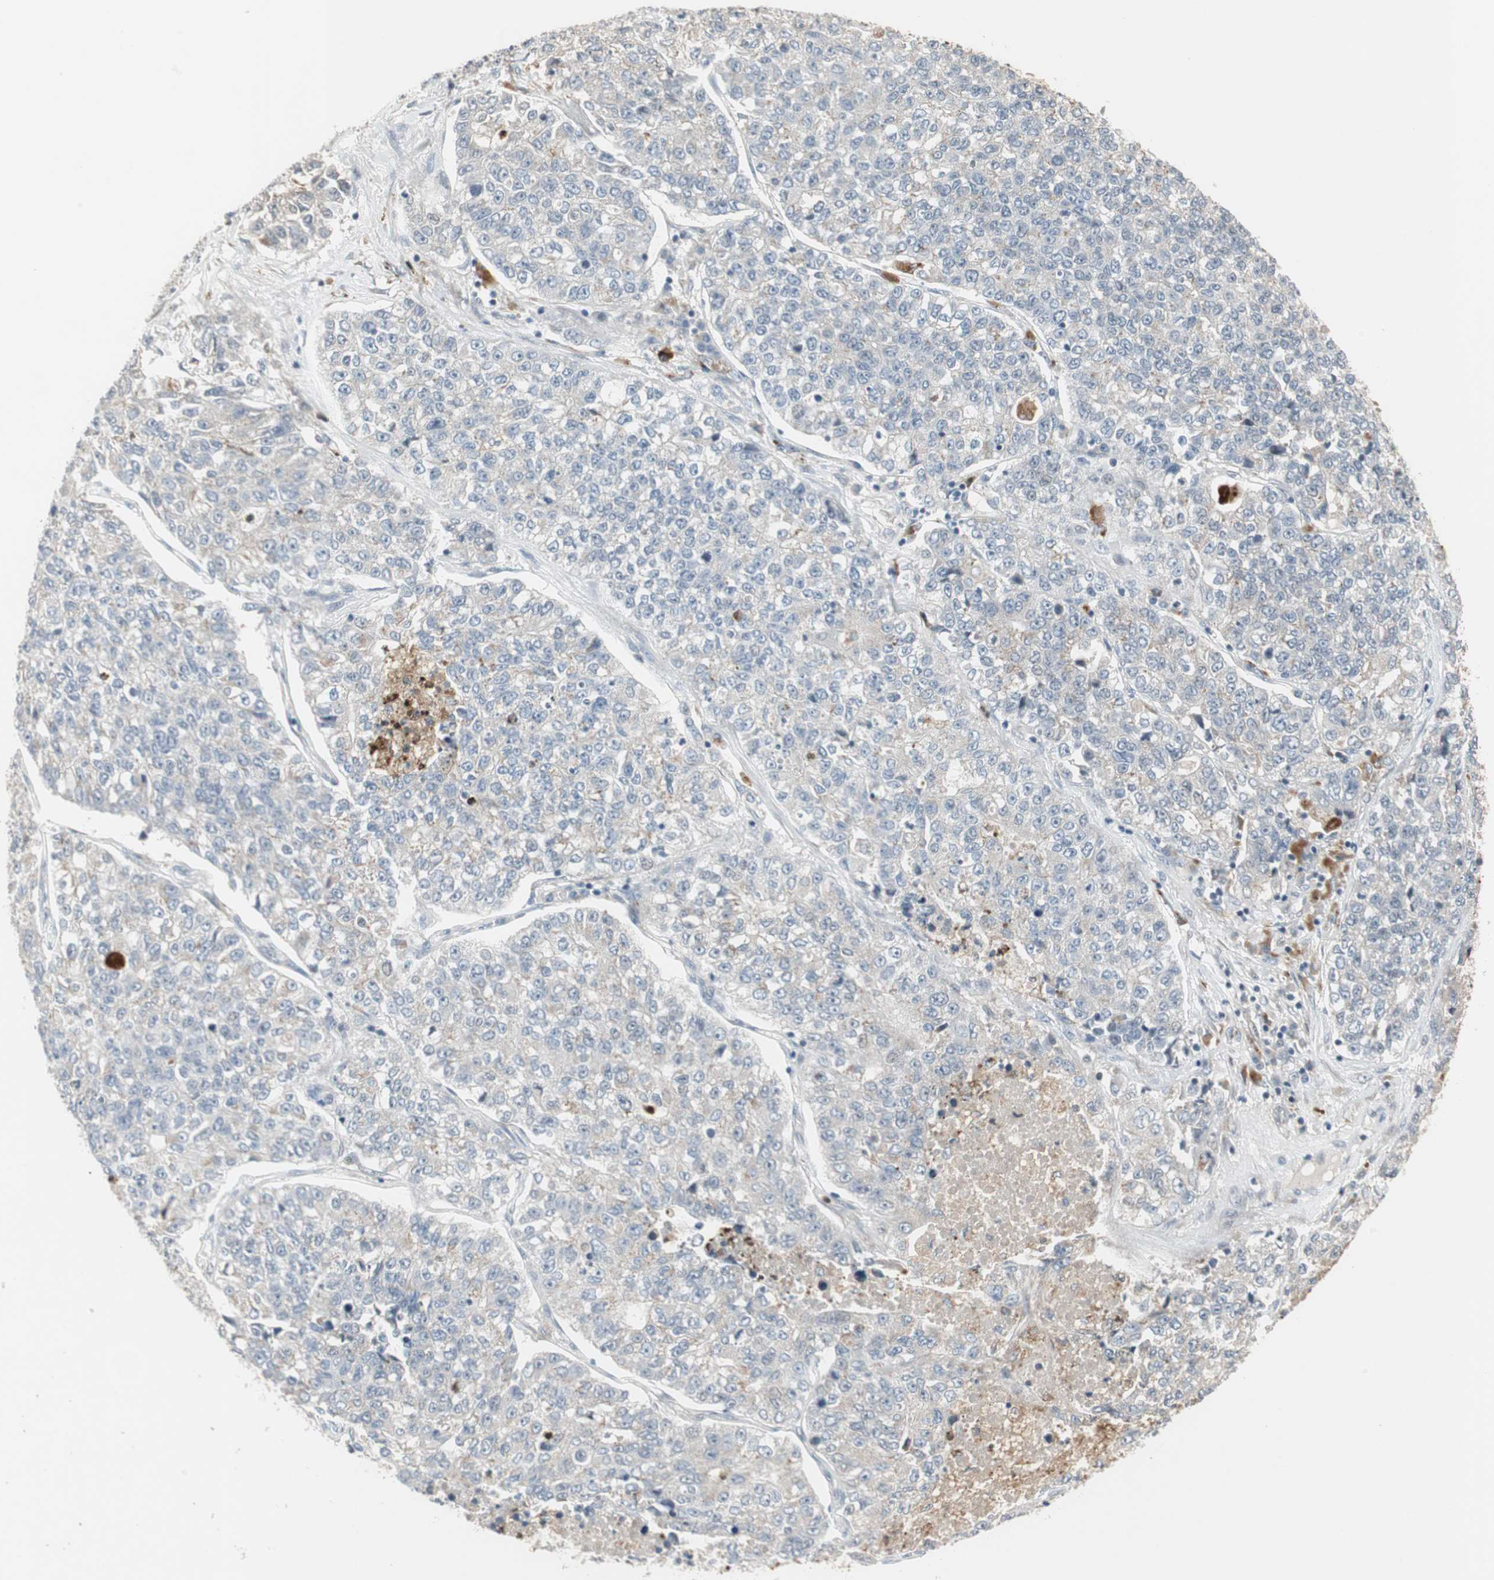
{"staining": {"intensity": "weak", "quantity": "<25%", "location": "cytoplasmic/membranous"}, "tissue": "lung cancer", "cell_type": "Tumor cells", "image_type": "cancer", "snomed": [{"axis": "morphology", "description": "Adenocarcinoma, NOS"}, {"axis": "topography", "description": "Lung"}], "caption": "A high-resolution image shows IHC staining of lung cancer (adenocarcinoma), which displays no significant positivity in tumor cells.", "gene": "SNX4", "patient": {"sex": "male", "age": 49}}